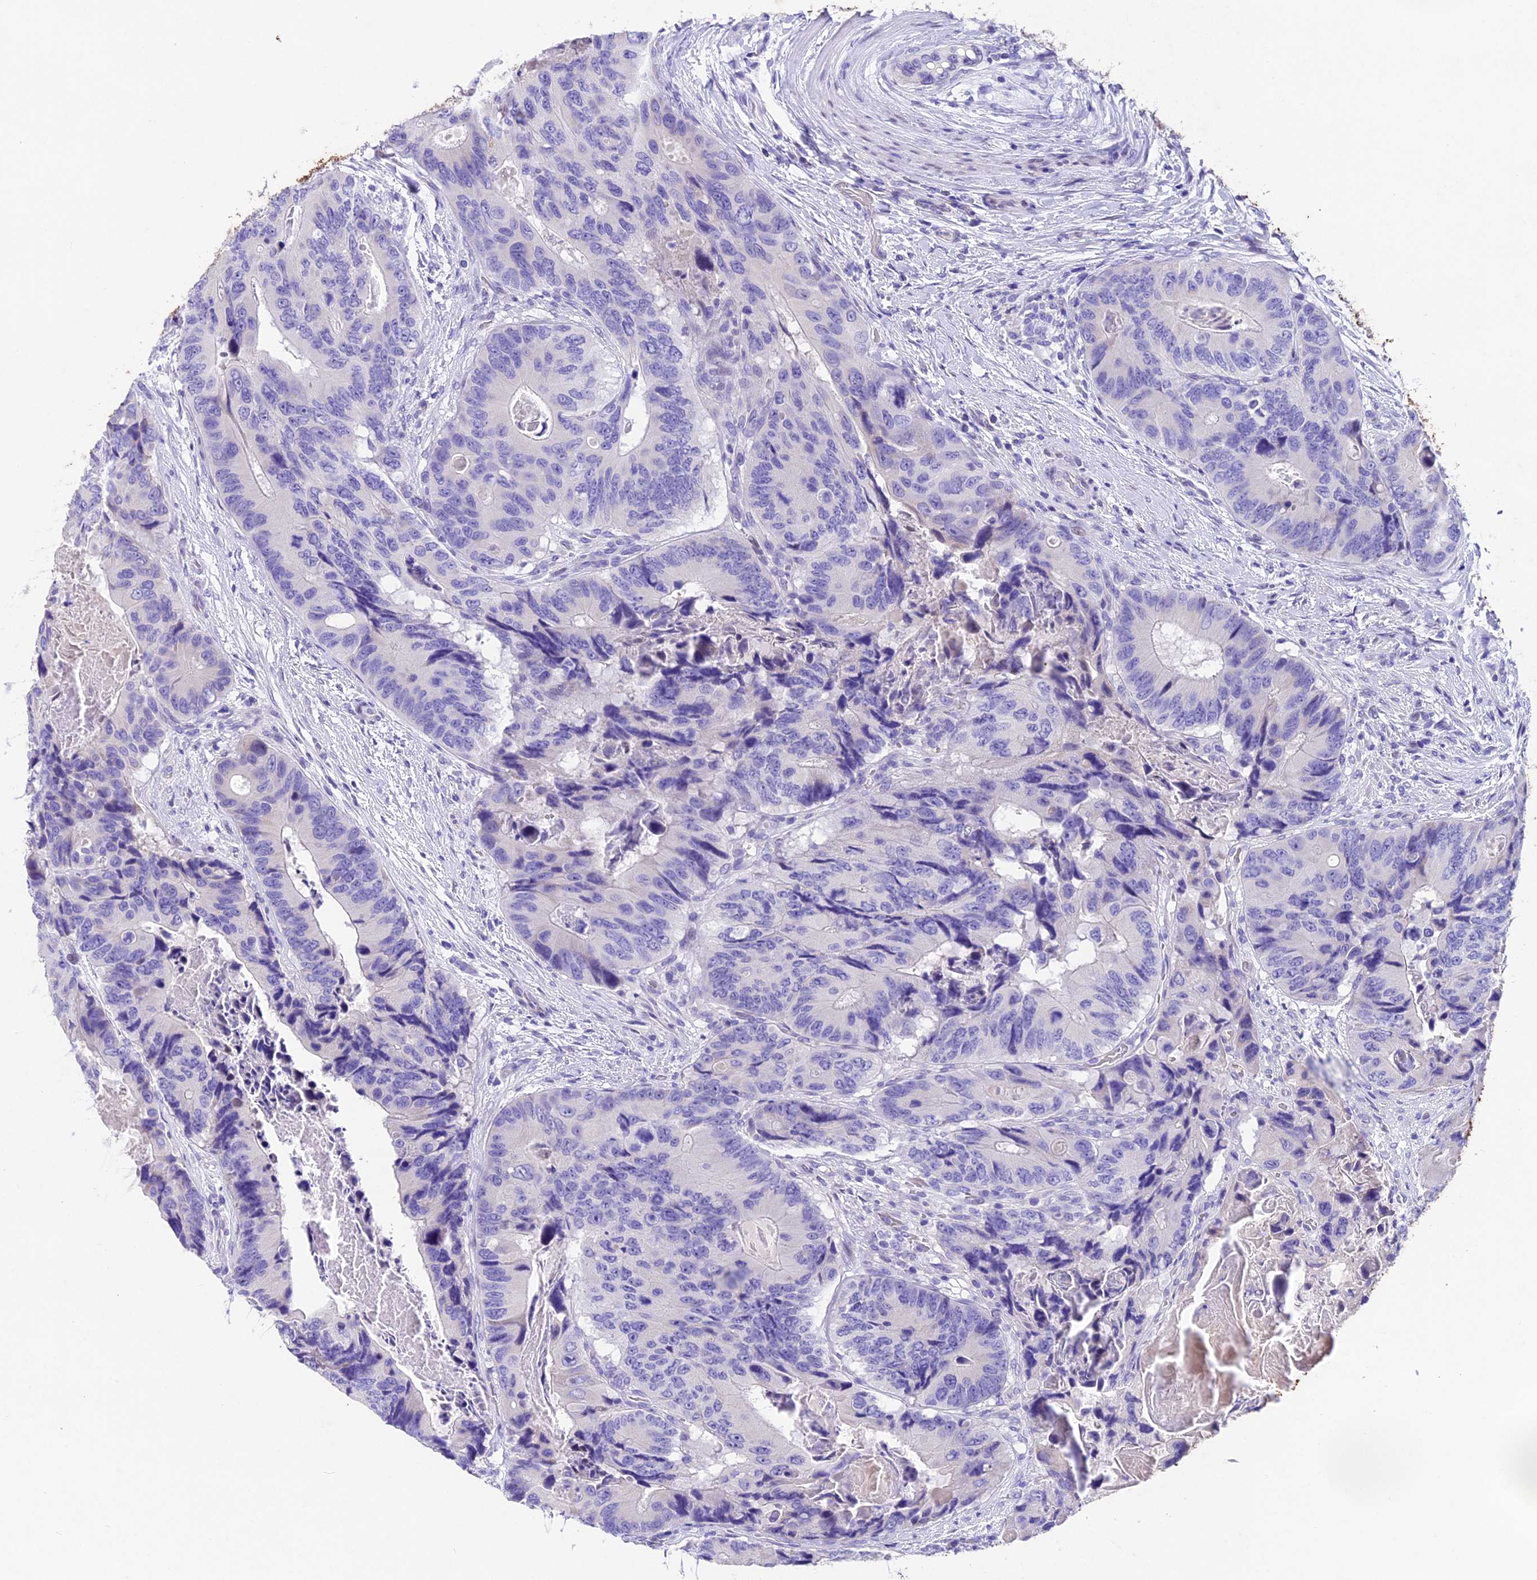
{"staining": {"intensity": "negative", "quantity": "none", "location": "none"}, "tissue": "colorectal cancer", "cell_type": "Tumor cells", "image_type": "cancer", "snomed": [{"axis": "morphology", "description": "Adenocarcinoma, NOS"}, {"axis": "topography", "description": "Colon"}], "caption": "Photomicrograph shows no protein staining in tumor cells of colorectal cancer tissue.", "gene": "IFT140", "patient": {"sex": "male", "age": 84}}